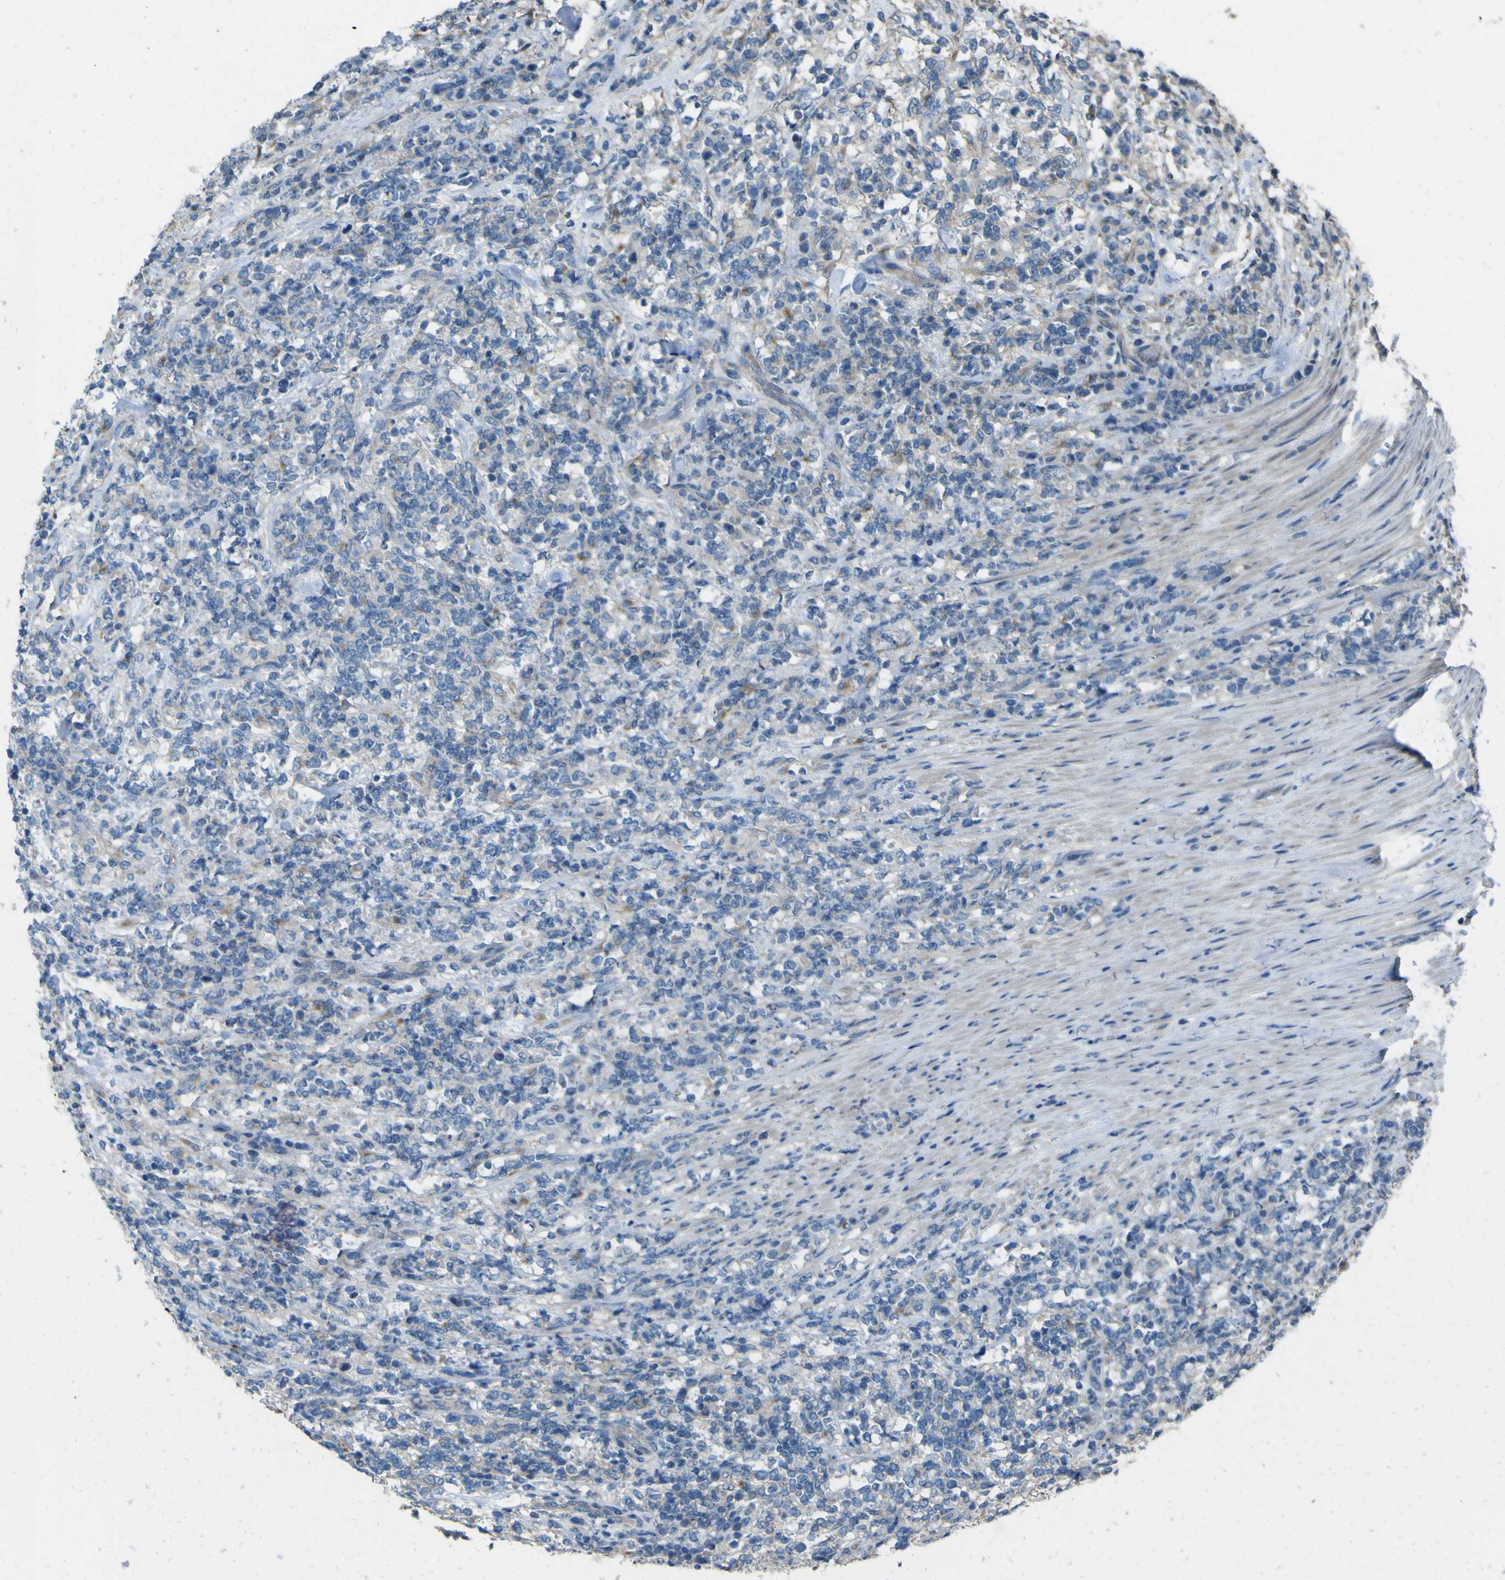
{"staining": {"intensity": "negative", "quantity": "none", "location": "none"}, "tissue": "lymphoma", "cell_type": "Tumor cells", "image_type": "cancer", "snomed": [{"axis": "morphology", "description": "Malignant lymphoma, non-Hodgkin's type, High grade"}, {"axis": "topography", "description": "Soft tissue"}], "caption": "This is an immunohistochemistry micrograph of human lymphoma. There is no expression in tumor cells.", "gene": "NAALADL2", "patient": {"sex": "male", "age": 18}}